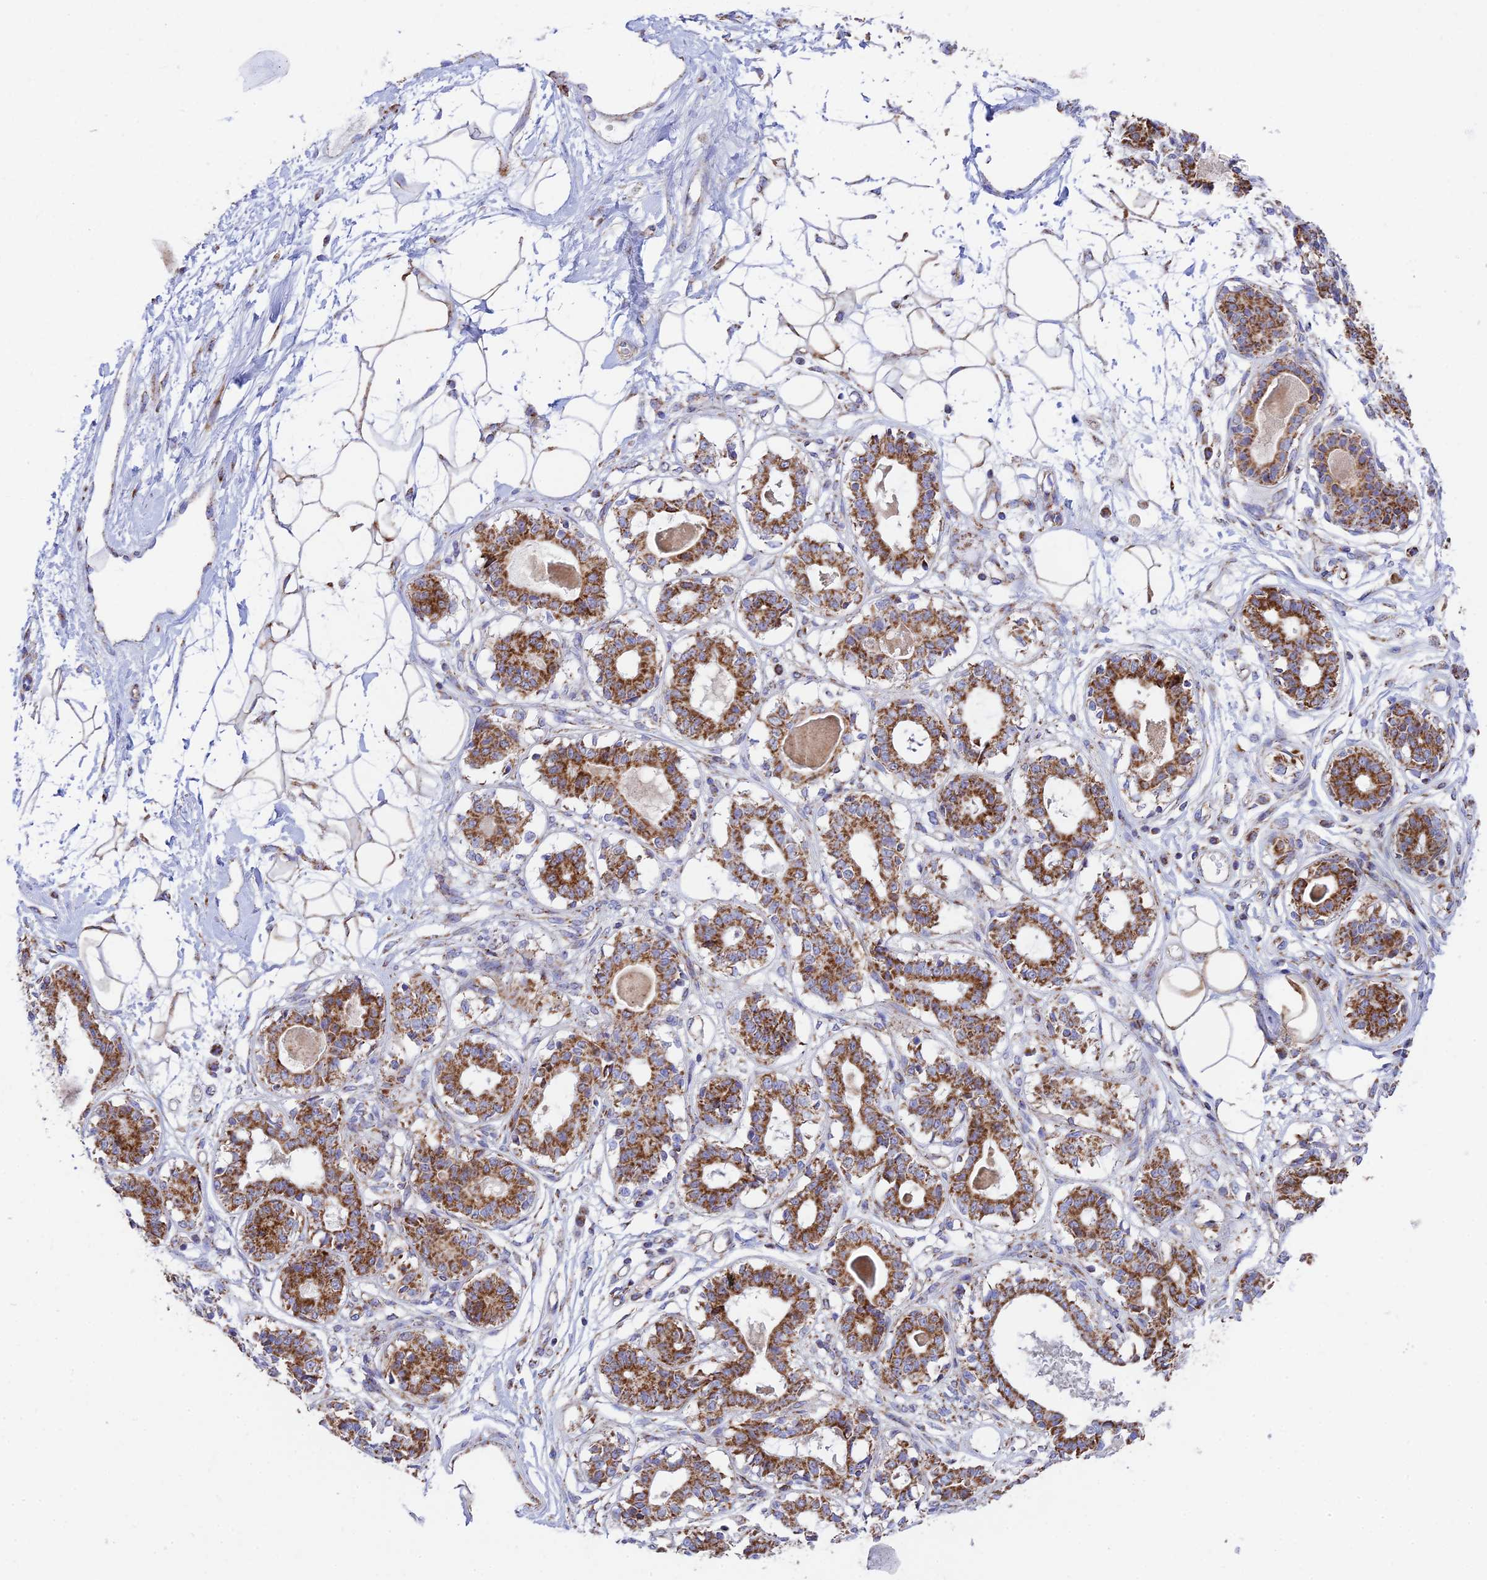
{"staining": {"intensity": "moderate", "quantity": ">75%", "location": "cytoplasmic/membranous"}, "tissue": "breast", "cell_type": "Adipocytes", "image_type": "normal", "snomed": [{"axis": "morphology", "description": "Normal tissue, NOS"}, {"axis": "topography", "description": "Breast"}], "caption": "Immunohistochemistry staining of unremarkable breast, which reveals medium levels of moderate cytoplasmic/membranous positivity in approximately >75% of adipocytes indicating moderate cytoplasmic/membranous protein staining. The staining was performed using DAB (3,3'-diaminobenzidine) (brown) for protein detection and nuclei were counterstained in hematoxylin (blue).", "gene": "CHCHD3", "patient": {"sex": "female", "age": 45}}